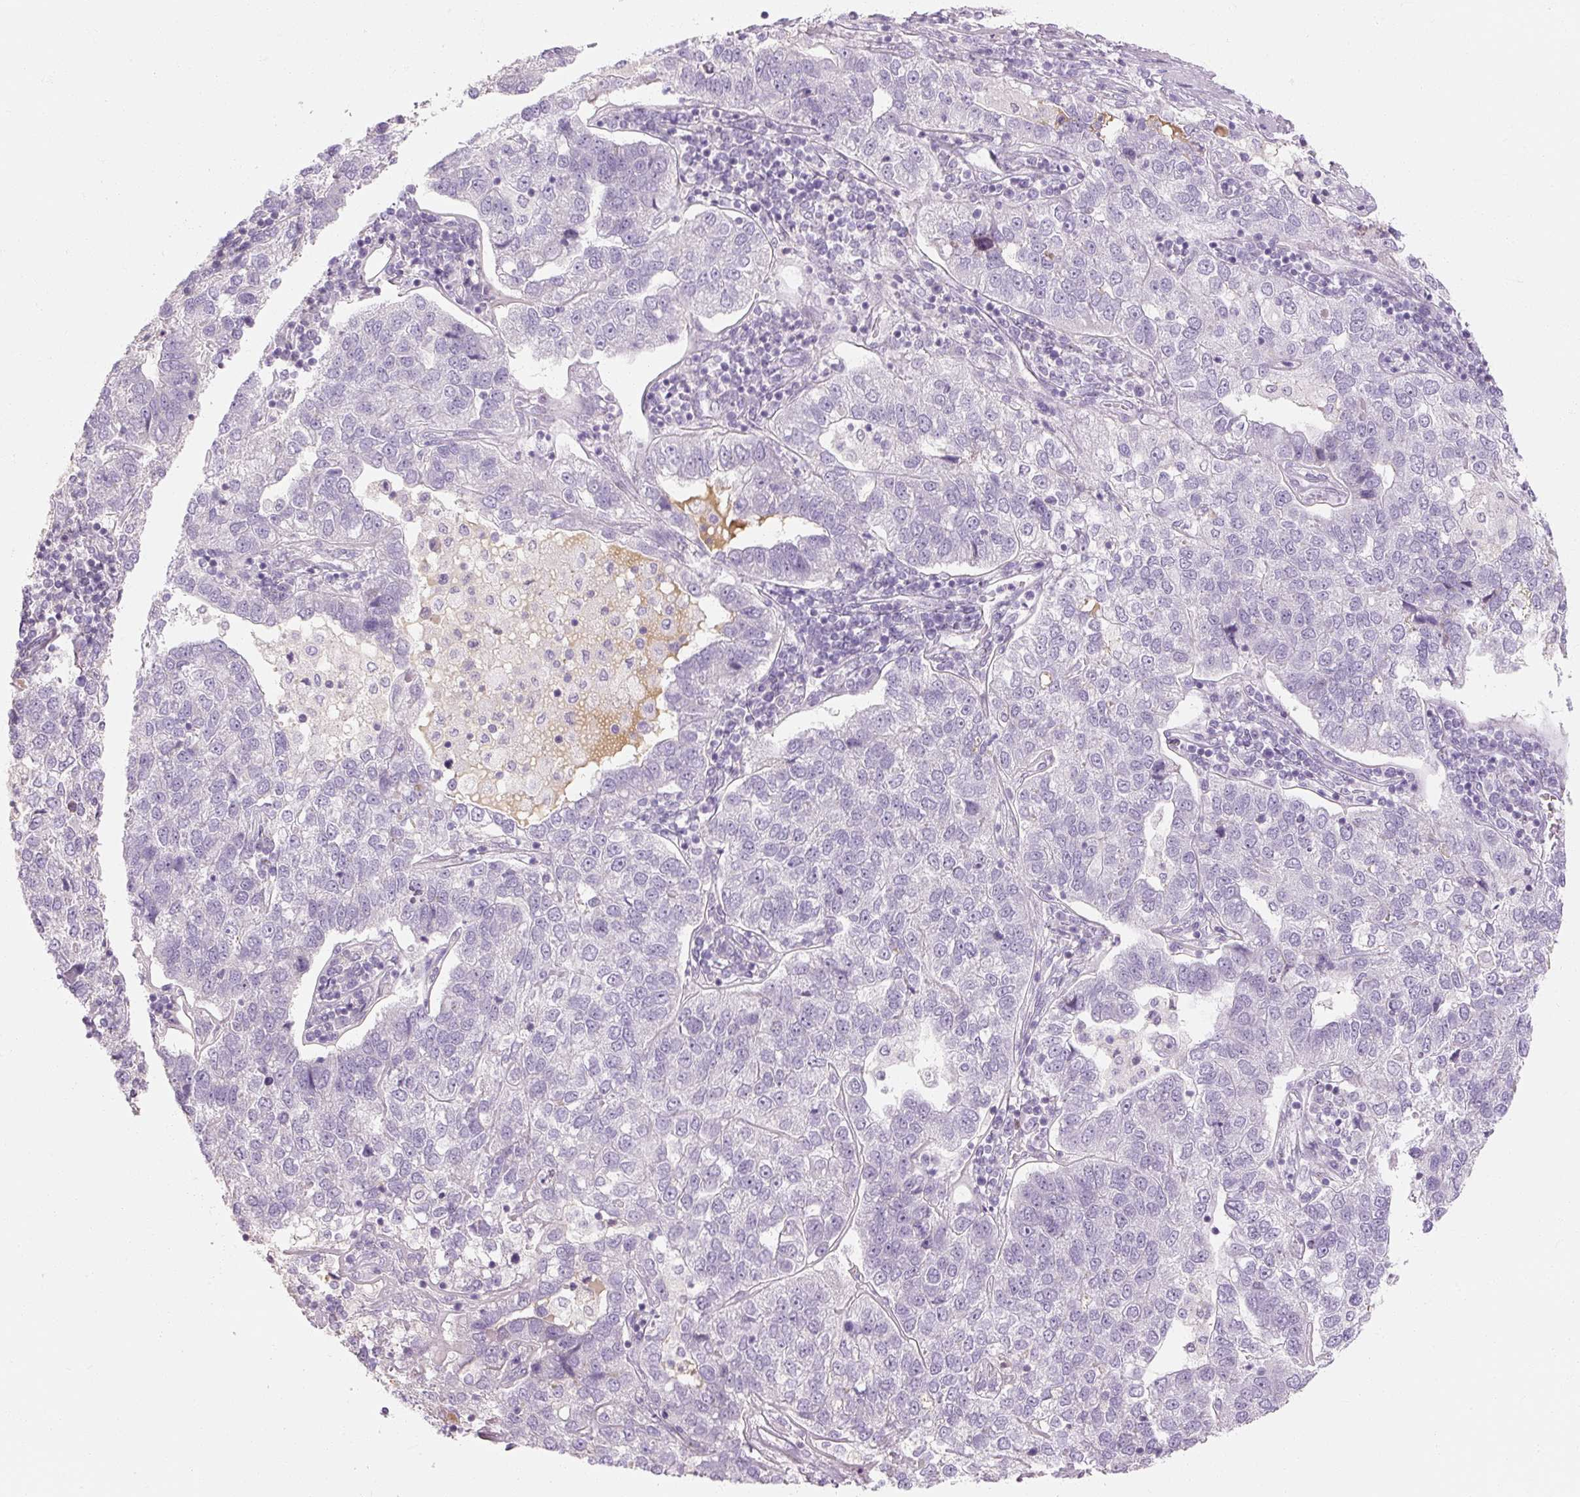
{"staining": {"intensity": "negative", "quantity": "none", "location": "none"}, "tissue": "pancreatic cancer", "cell_type": "Tumor cells", "image_type": "cancer", "snomed": [{"axis": "morphology", "description": "Adenocarcinoma, NOS"}, {"axis": "topography", "description": "Pancreas"}], "caption": "This is an IHC photomicrograph of pancreatic cancer. There is no staining in tumor cells.", "gene": "NFE2L3", "patient": {"sex": "female", "age": 61}}